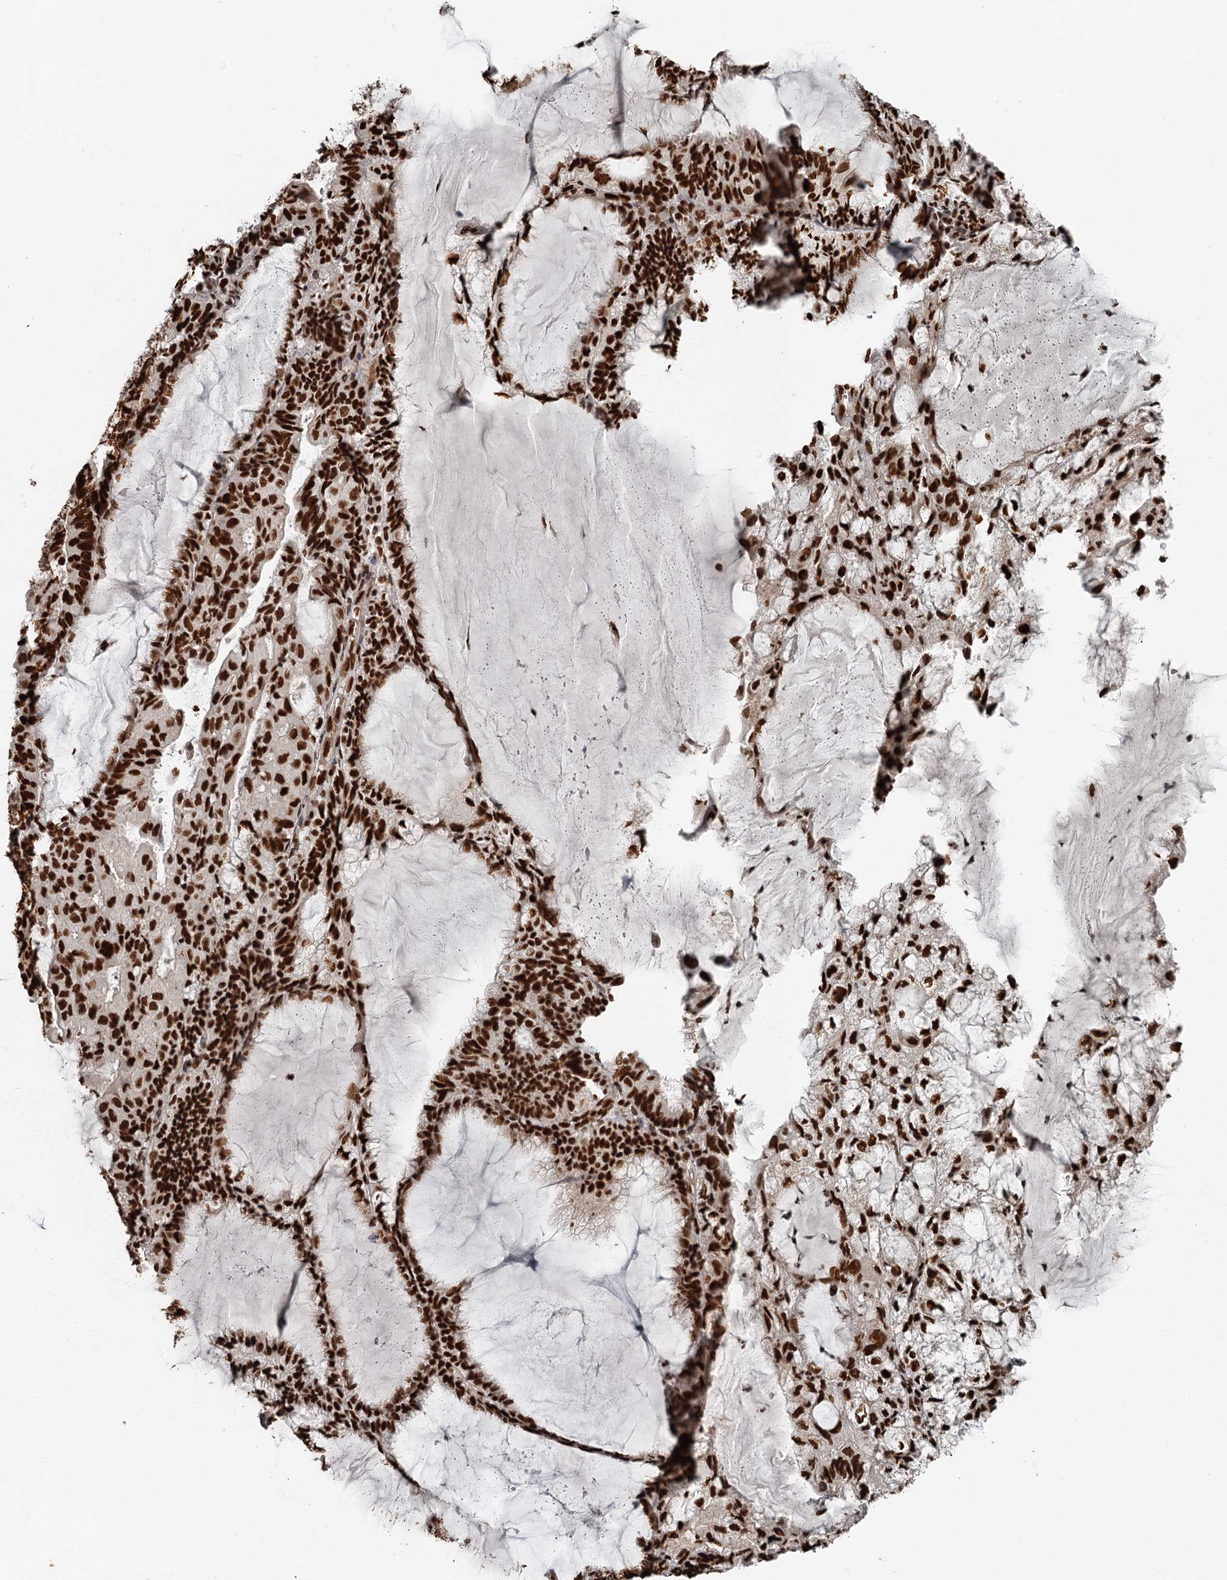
{"staining": {"intensity": "strong", "quantity": ">75%", "location": "nuclear"}, "tissue": "endometrial cancer", "cell_type": "Tumor cells", "image_type": "cancer", "snomed": [{"axis": "morphology", "description": "Adenocarcinoma, NOS"}, {"axis": "topography", "description": "Endometrium"}], "caption": "Human endometrial cancer stained with a brown dye shows strong nuclear positive expression in approximately >75% of tumor cells.", "gene": "RBBP7", "patient": {"sex": "female", "age": 81}}